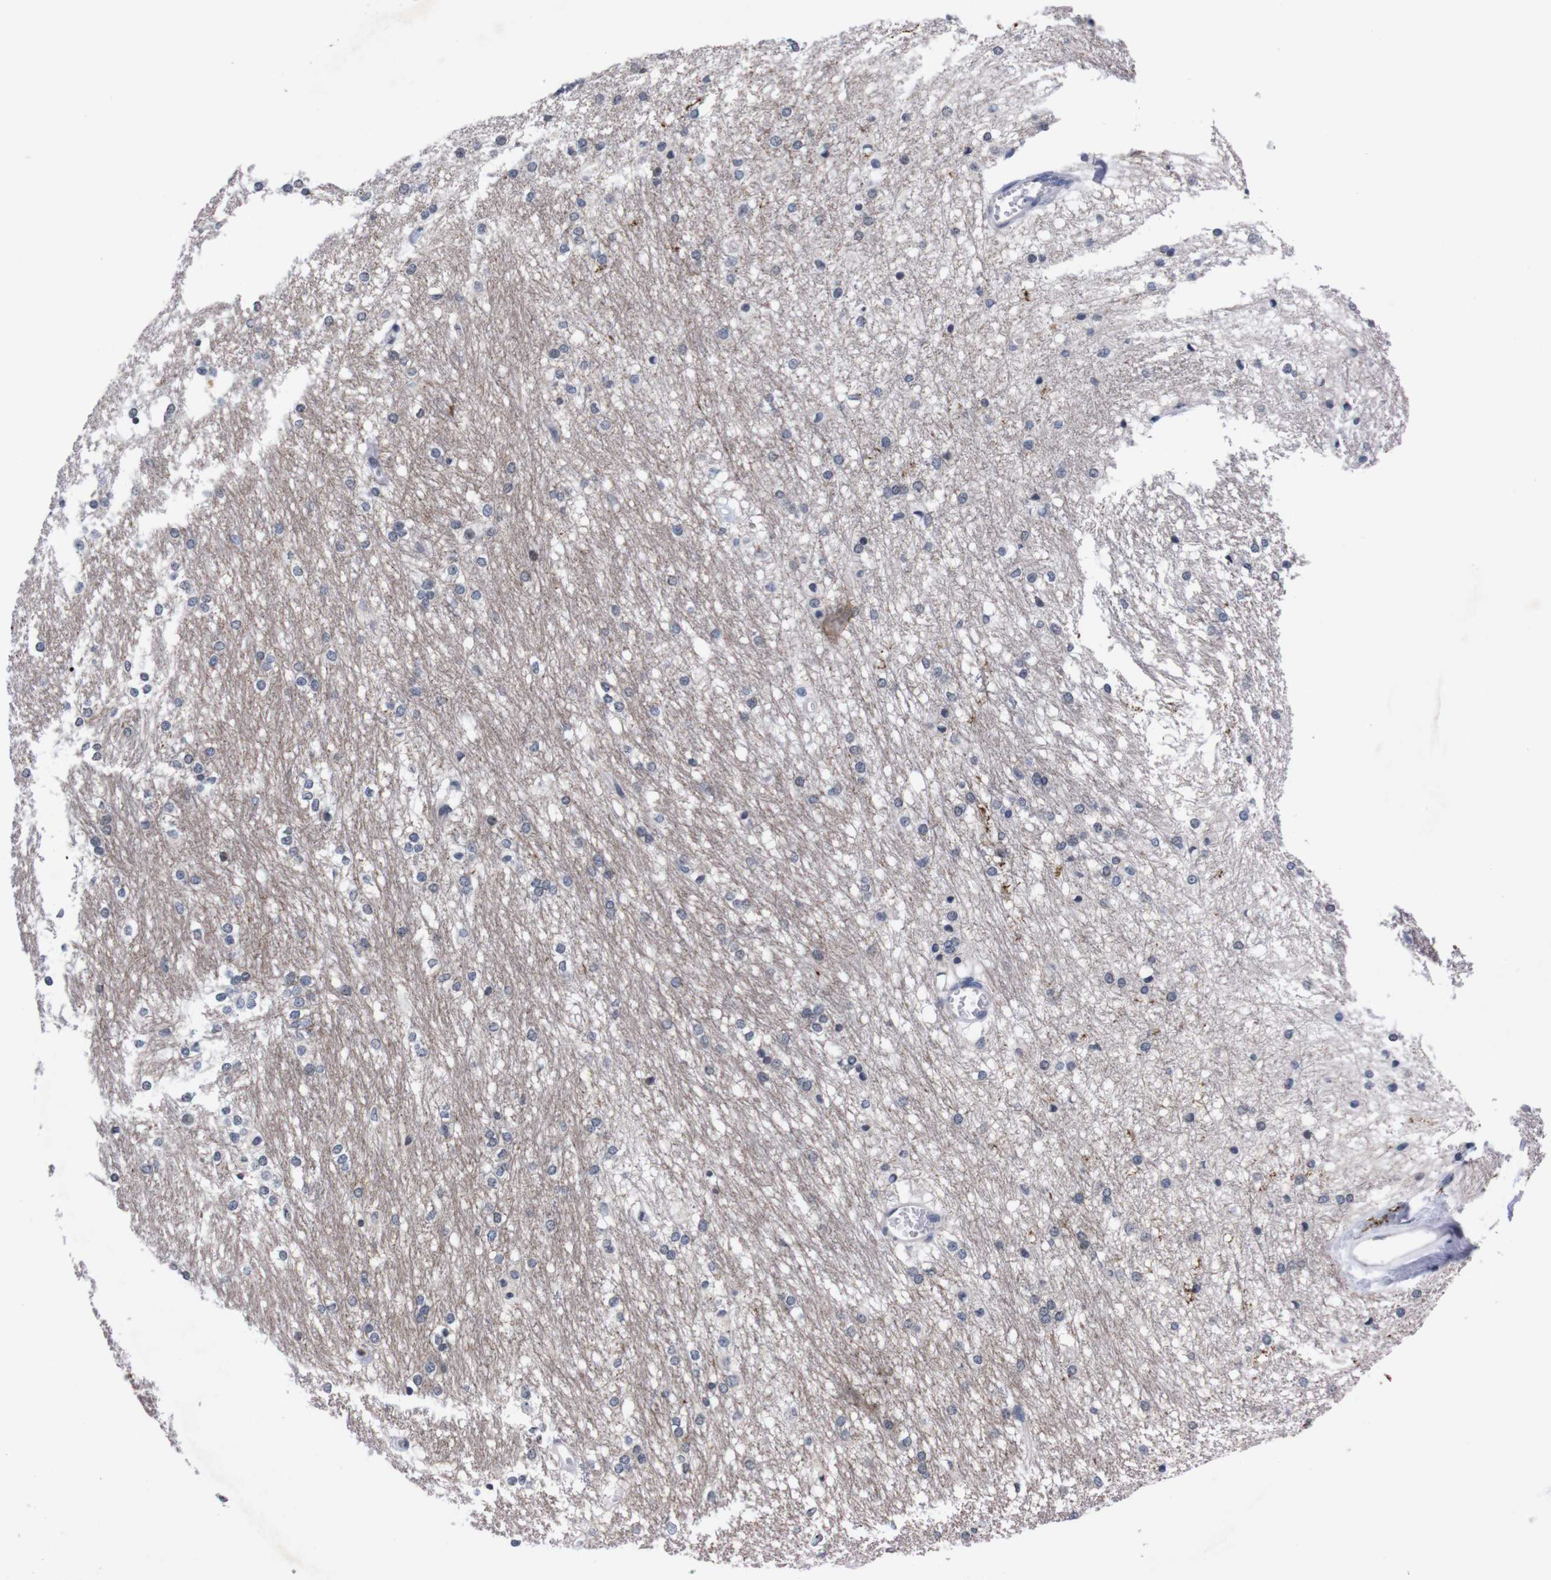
{"staining": {"intensity": "negative", "quantity": "none", "location": "none"}, "tissue": "caudate", "cell_type": "Glial cells", "image_type": "normal", "snomed": [{"axis": "morphology", "description": "Normal tissue, NOS"}, {"axis": "topography", "description": "Lateral ventricle wall"}], "caption": "DAB immunohistochemical staining of normal caudate reveals no significant positivity in glial cells.", "gene": "TNFRSF21", "patient": {"sex": "female", "age": 19}}